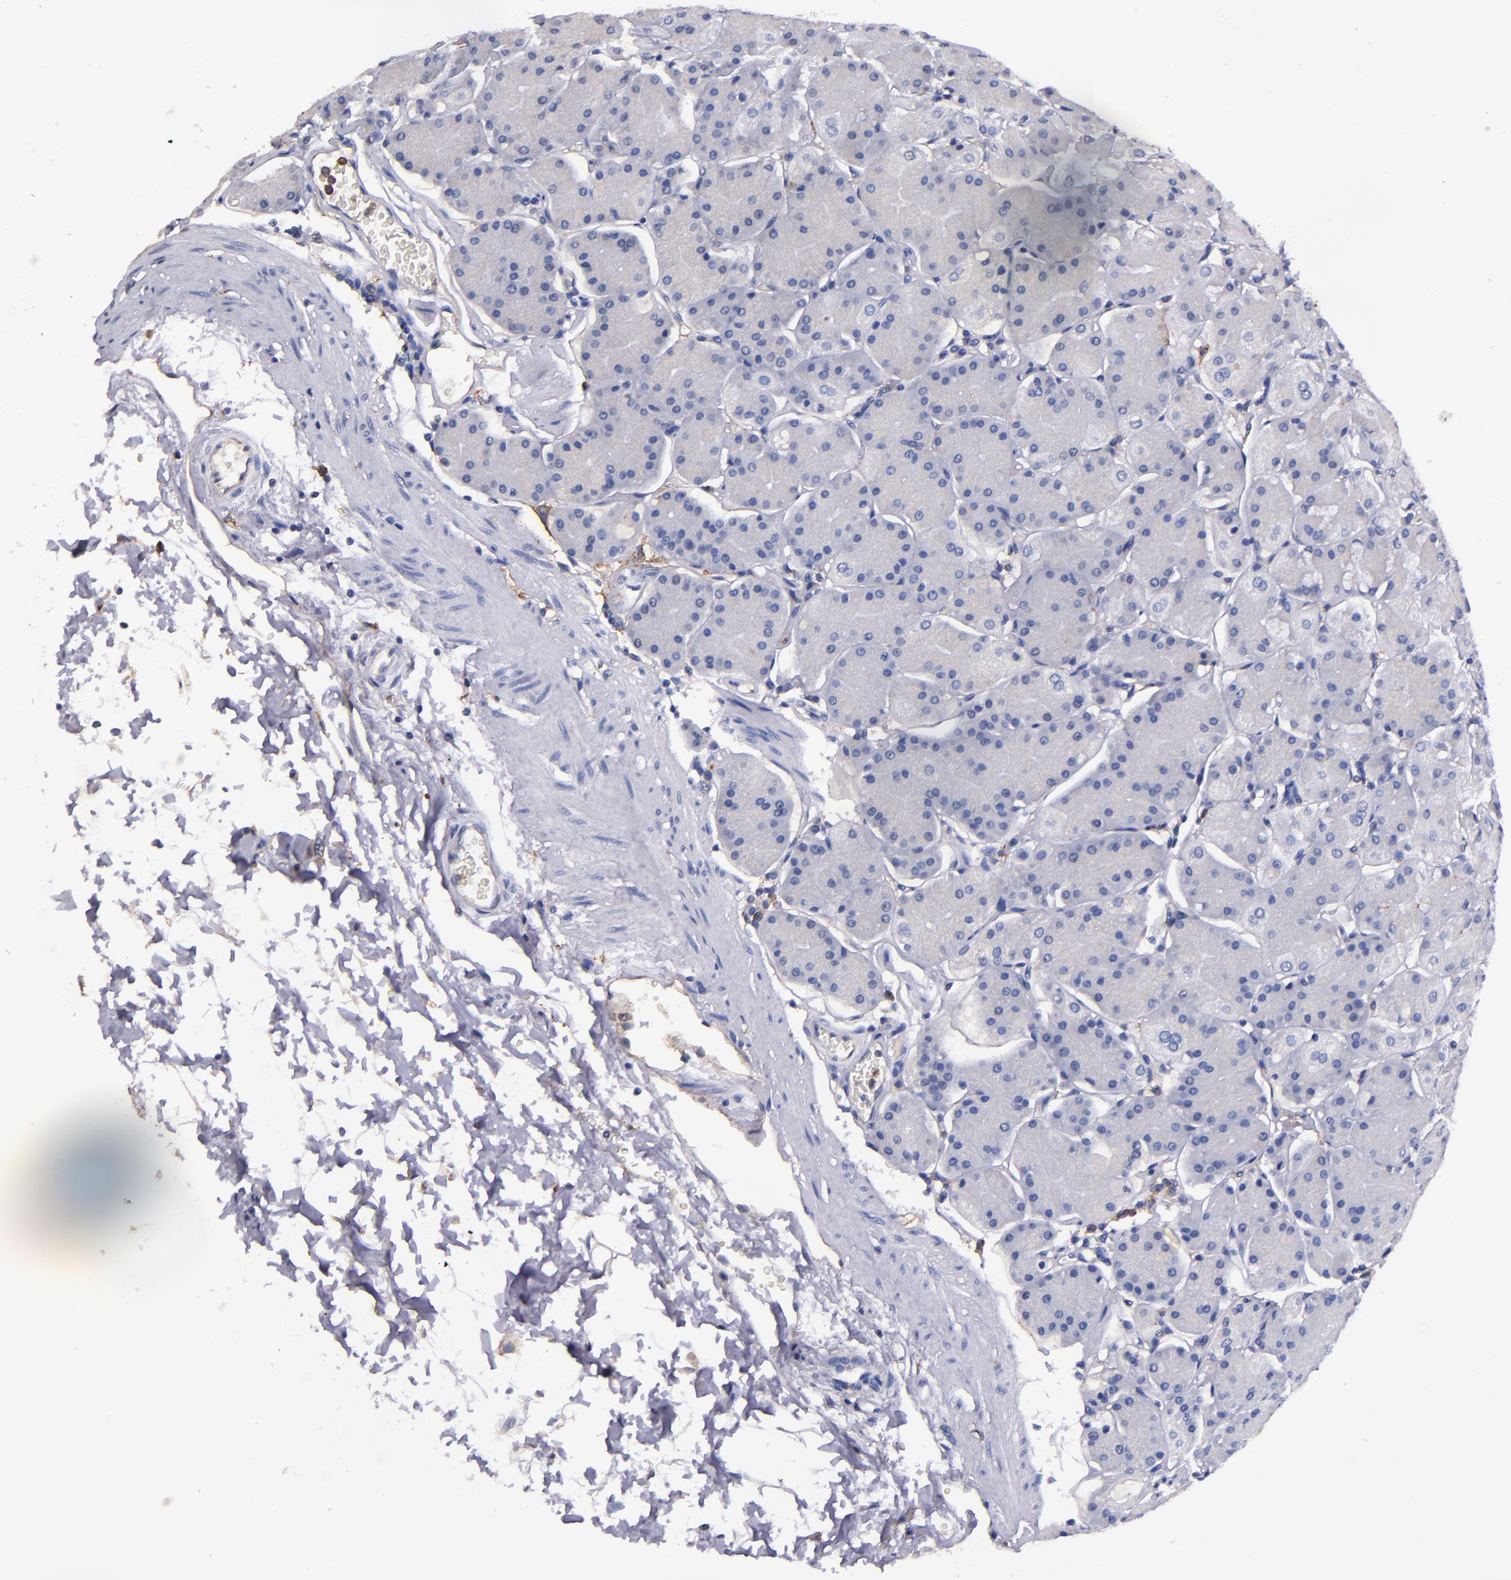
{"staining": {"intensity": "weak", "quantity": "<25%", "location": "cytoplasmic/membranous"}, "tissue": "stomach", "cell_type": "Glandular cells", "image_type": "normal", "snomed": [{"axis": "morphology", "description": "Normal tissue, NOS"}, {"axis": "topography", "description": "Stomach, upper"}, {"axis": "topography", "description": "Stomach"}], "caption": "Glandular cells are negative for brown protein staining in normal stomach. (DAB (3,3'-diaminobenzidine) immunohistochemistry (IHC) with hematoxylin counter stain).", "gene": "SIRPA", "patient": {"sex": "male", "age": 76}}